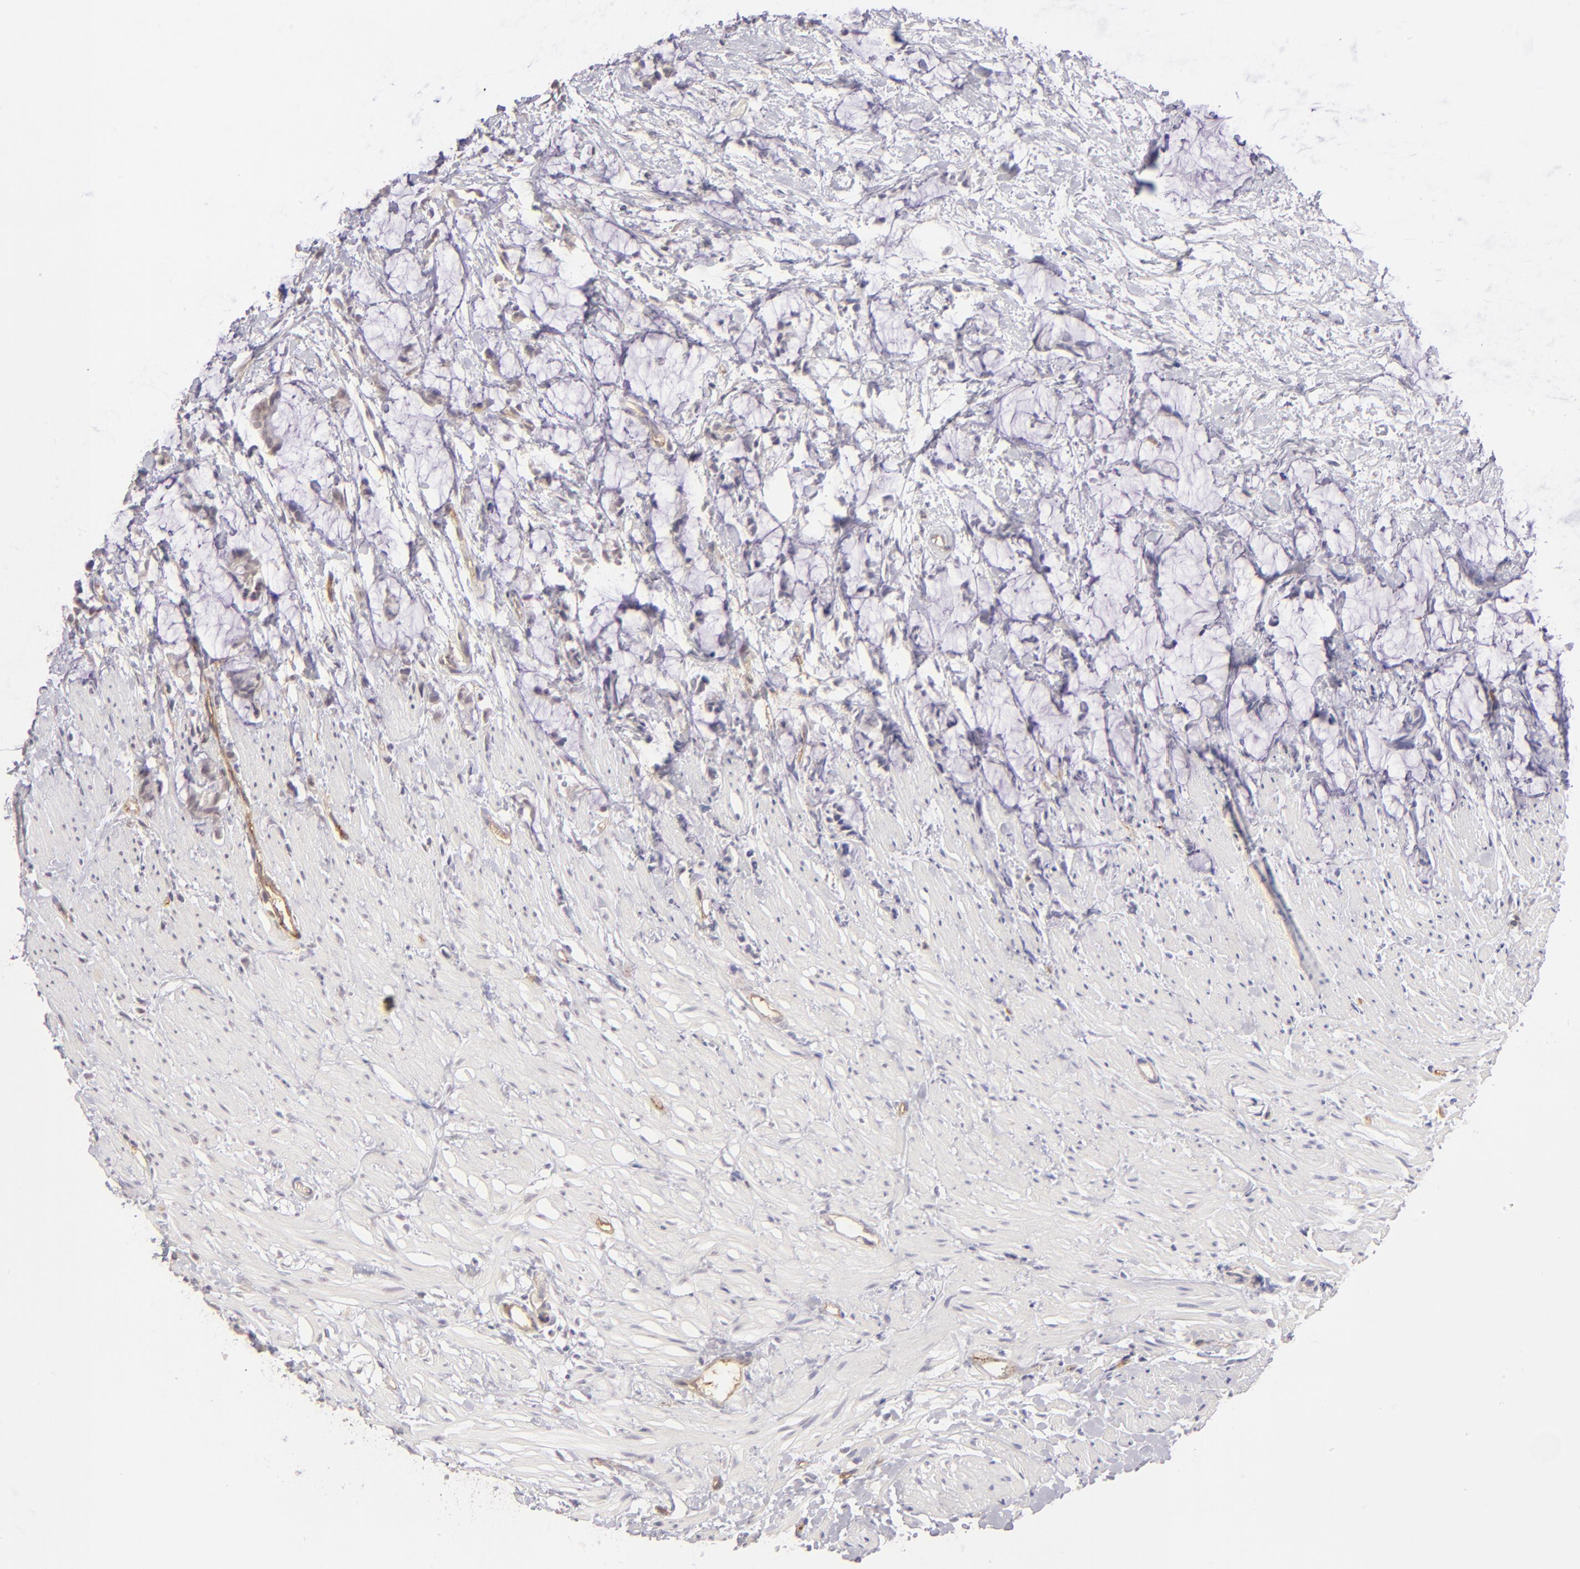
{"staining": {"intensity": "negative", "quantity": "none", "location": "none"}, "tissue": "colorectal cancer", "cell_type": "Tumor cells", "image_type": "cancer", "snomed": [{"axis": "morphology", "description": "Adenocarcinoma, NOS"}, {"axis": "topography", "description": "Colon"}], "caption": "High power microscopy histopathology image of an immunohistochemistry histopathology image of colorectal cancer (adenocarcinoma), revealing no significant expression in tumor cells.", "gene": "THBD", "patient": {"sex": "male", "age": 14}}